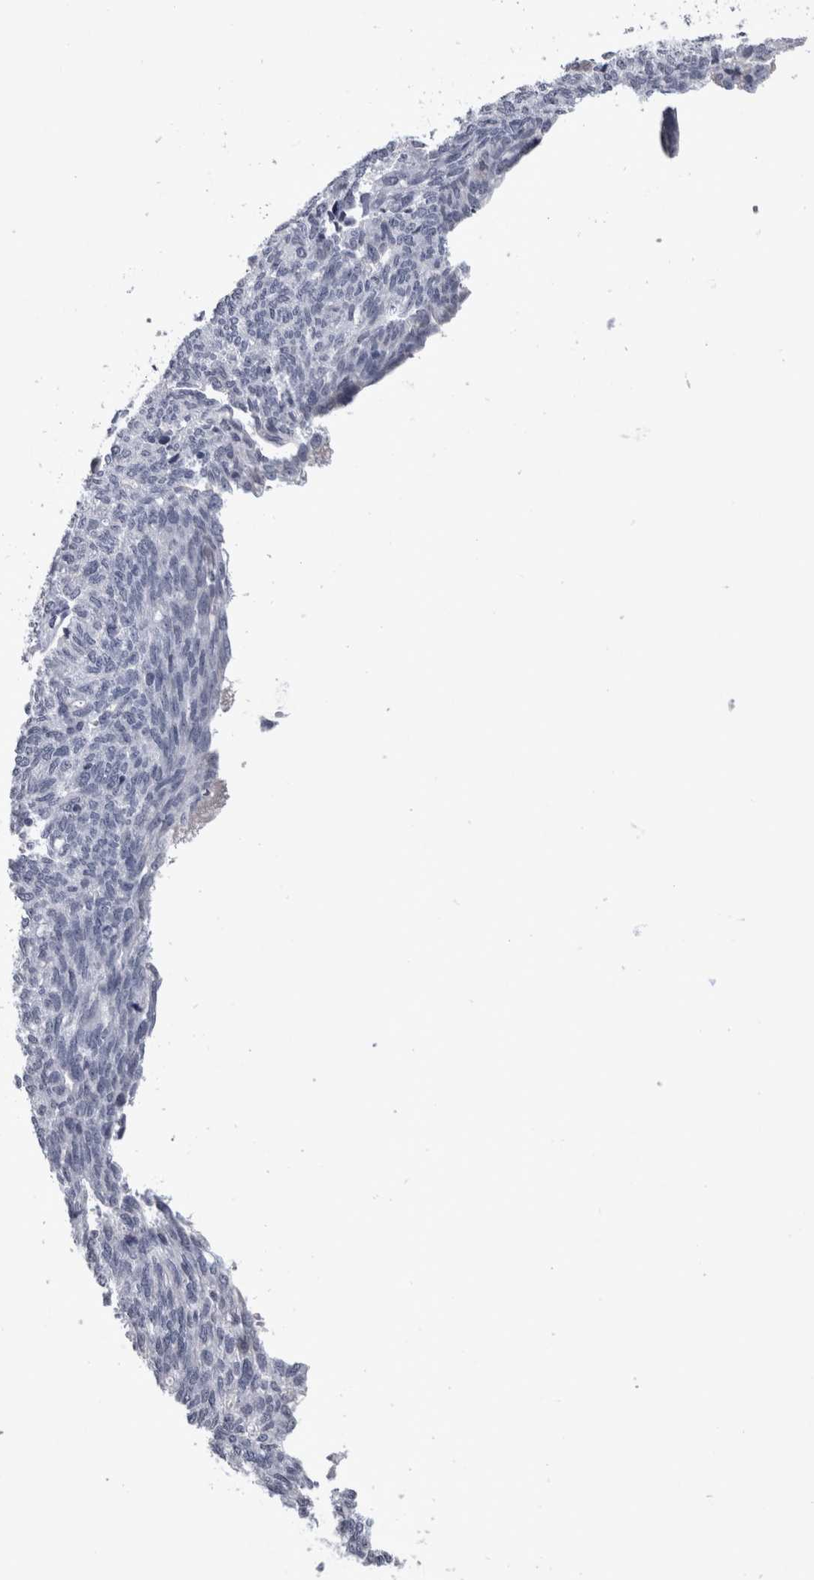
{"staining": {"intensity": "negative", "quantity": "none", "location": "none"}, "tissue": "ovarian cancer", "cell_type": "Tumor cells", "image_type": "cancer", "snomed": [{"axis": "morphology", "description": "Cystadenocarcinoma, serous, NOS"}, {"axis": "topography", "description": "Ovary"}], "caption": "Micrograph shows no protein staining in tumor cells of serous cystadenocarcinoma (ovarian) tissue.", "gene": "PAX5", "patient": {"sex": "female", "age": 79}}